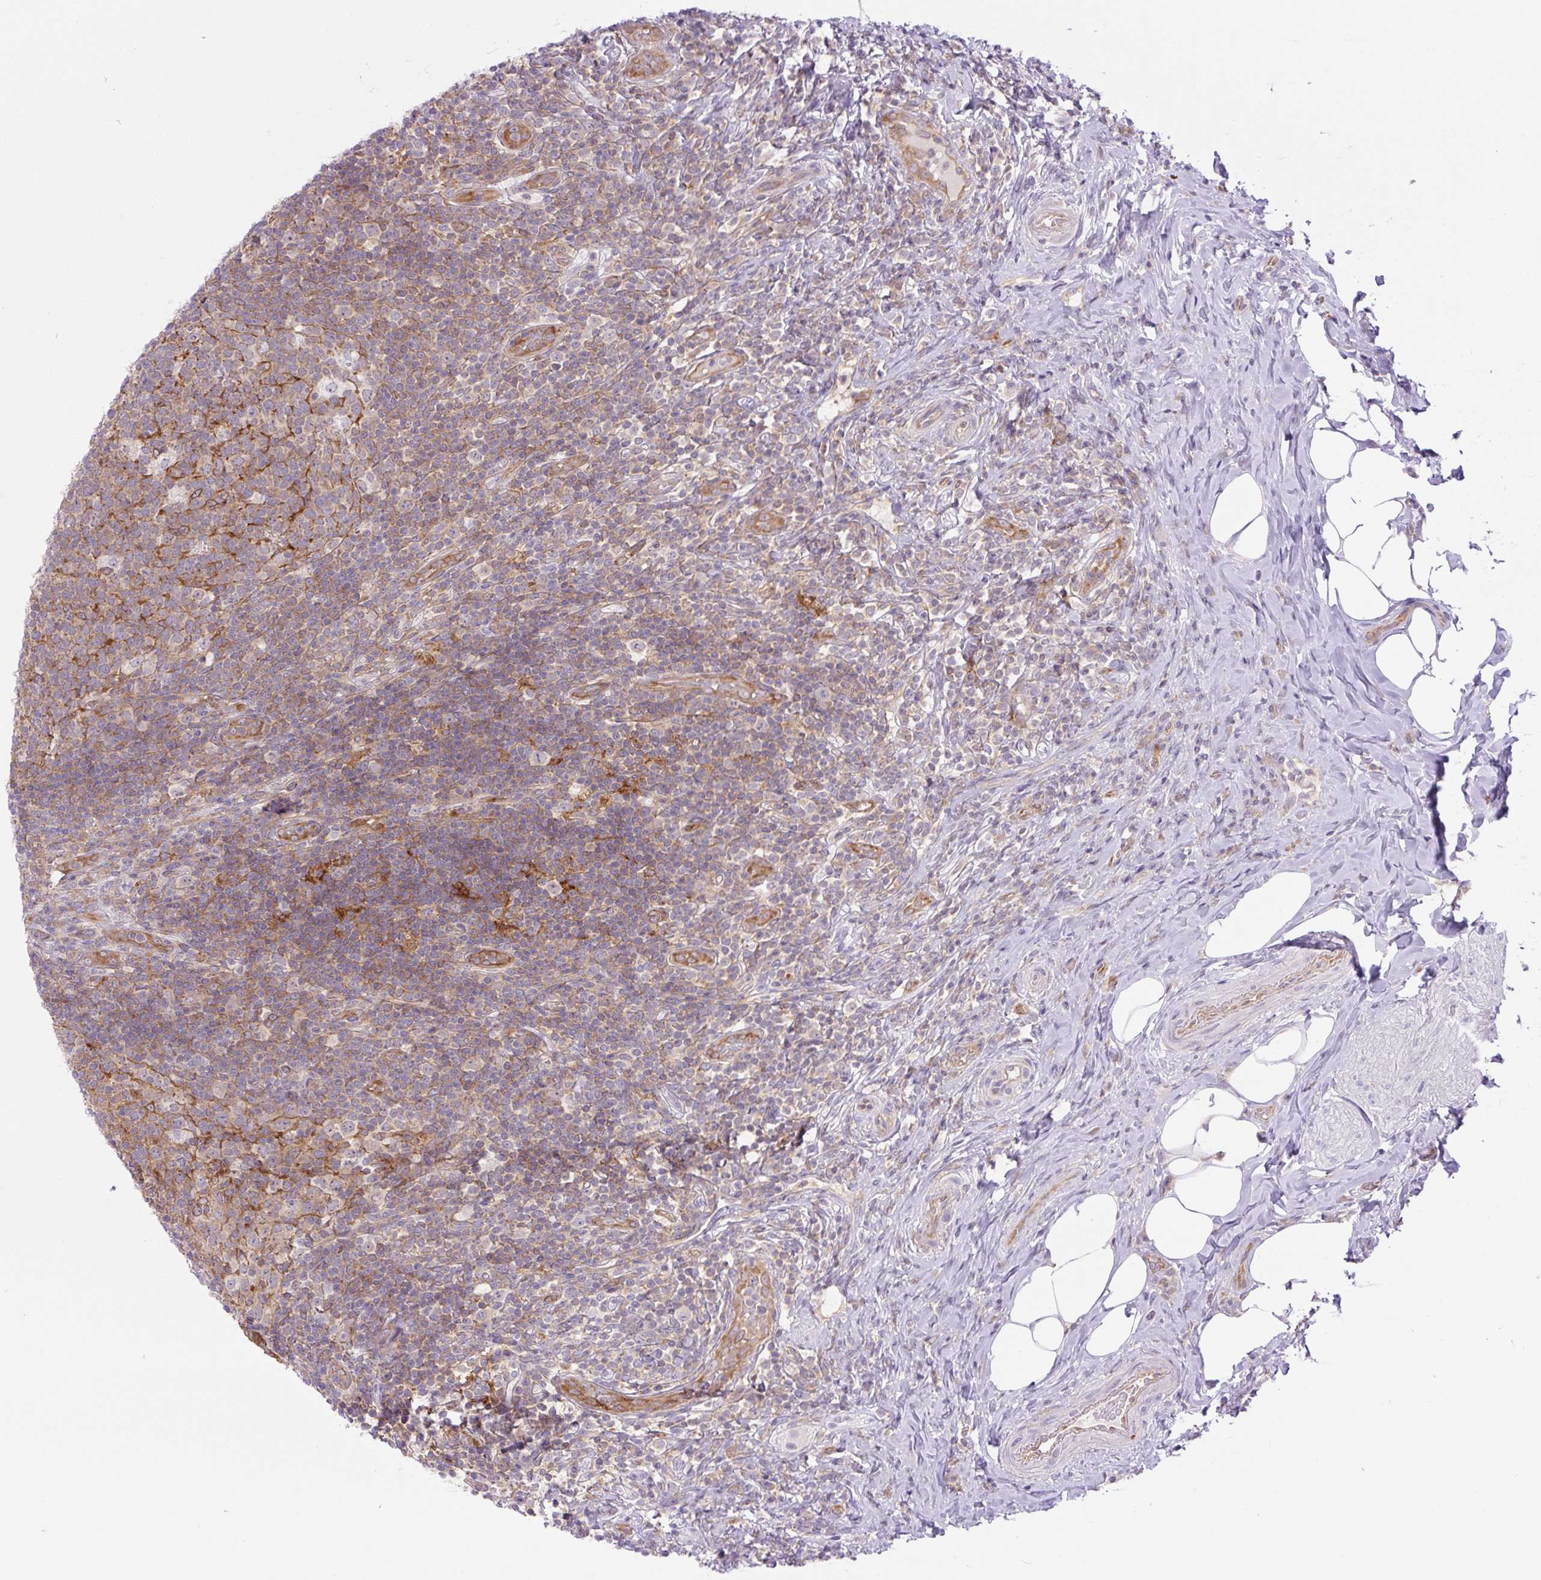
{"staining": {"intensity": "strong", "quantity": ">75%", "location": "cytoplasmic/membranous"}, "tissue": "appendix", "cell_type": "Glandular cells", "image_type": "normal", "snomed": [{"axis": "morphology", "description": "Normal tissue, NOS"}, {"axis": "topography", "description": "Appendix"}], "caption": "This is a photomicrograph of immunohistochemistry (IHC) staining of normal appendix, which shows strong positivity in the cytoplasmic/membranous of glandular cells.", "gene": "MINK1", "patient": {"sex": "female", "age": 43}}